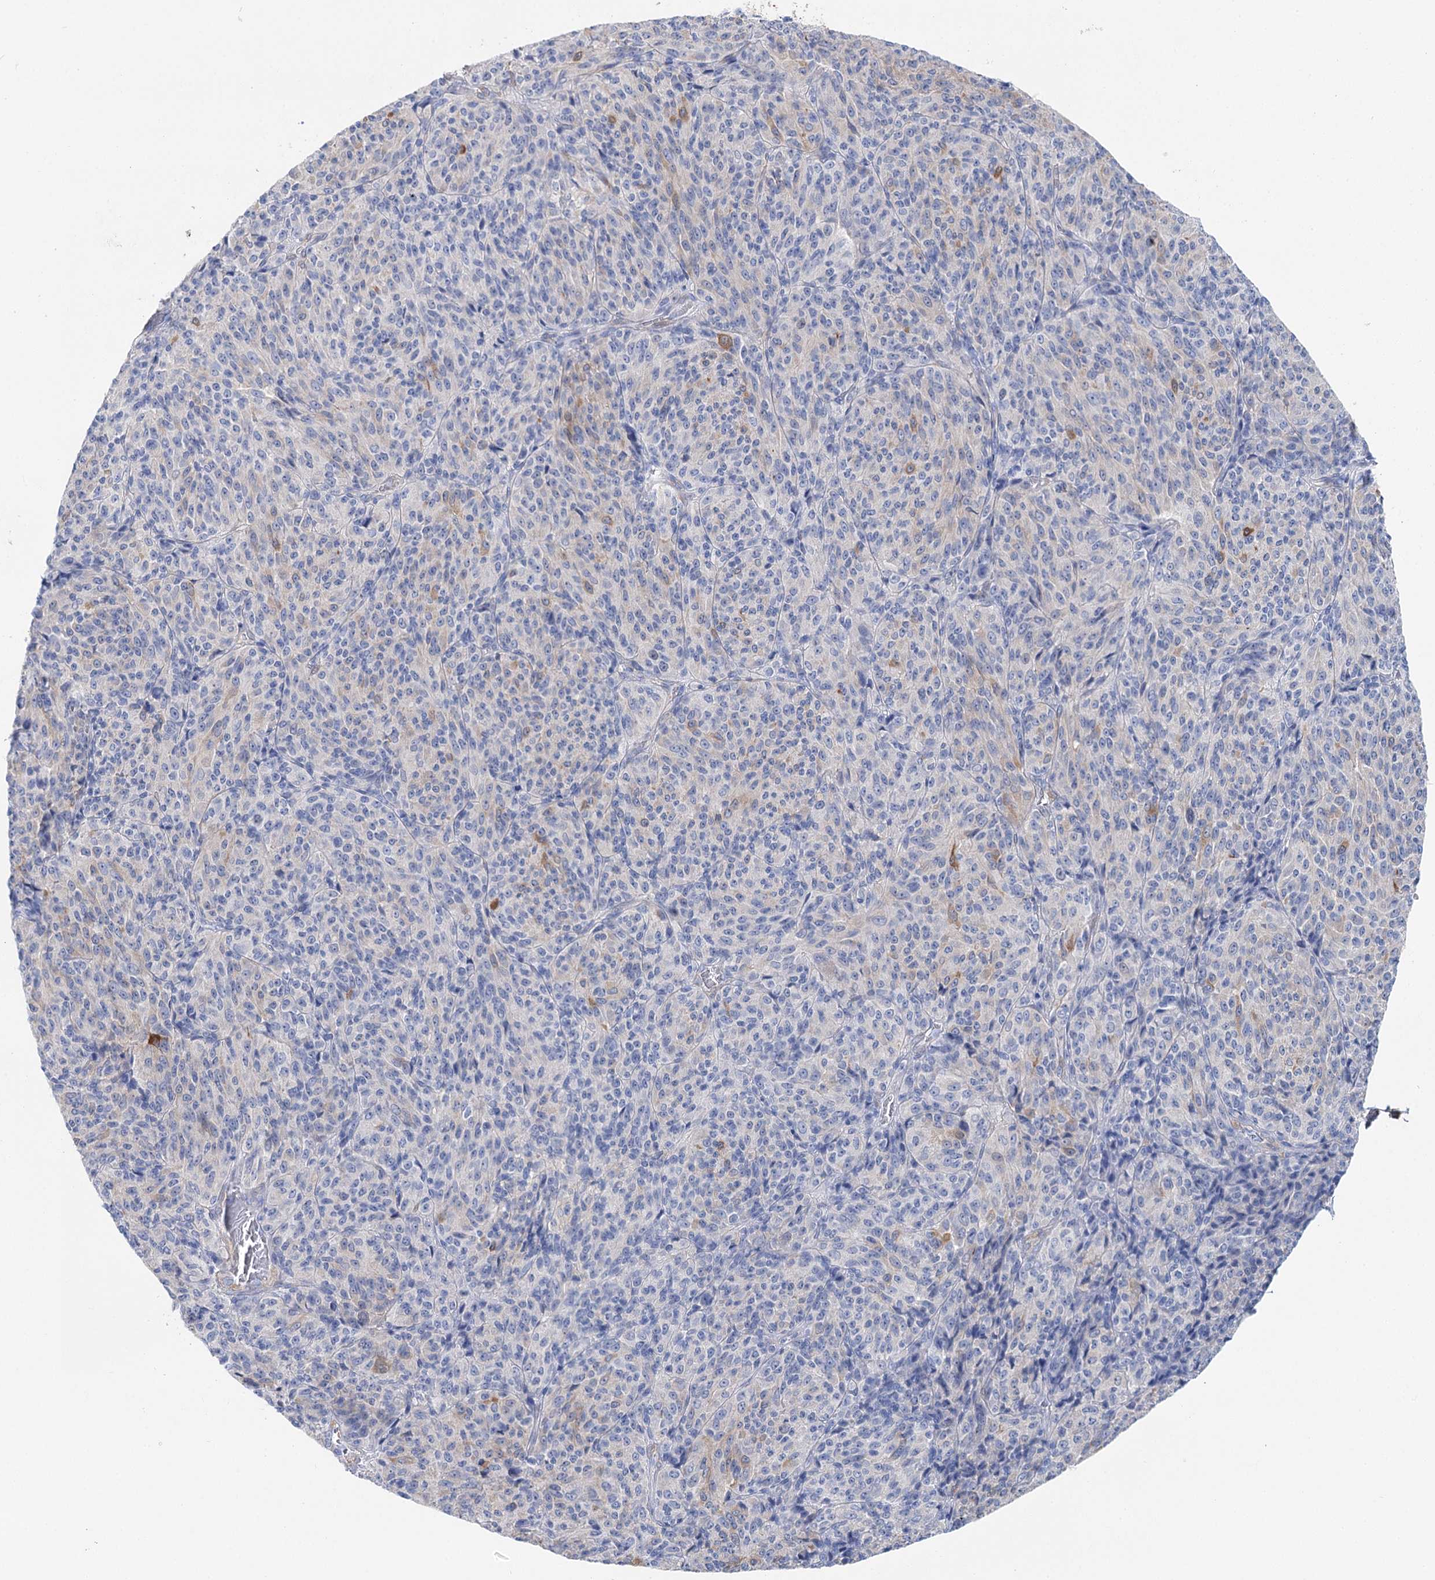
{"staining": {"intensity": "negative", "quantity": "none", "location": "none"}, "tissue": "melanoma", "cell_type": "Tumor cells", "image_type": "cancer", "snomed": [{"axis": "morphology", "description": "Malignant melanoma, Metastatic site"}, {"axis": "topography", "description": "Brain"}], "caption": "IHC histopathology image of melanoma stained for a protein (brown), which reveals no expression in tumor cells.", "gene": "UGDH", "patient": {"sex": "female", "age": 56}}